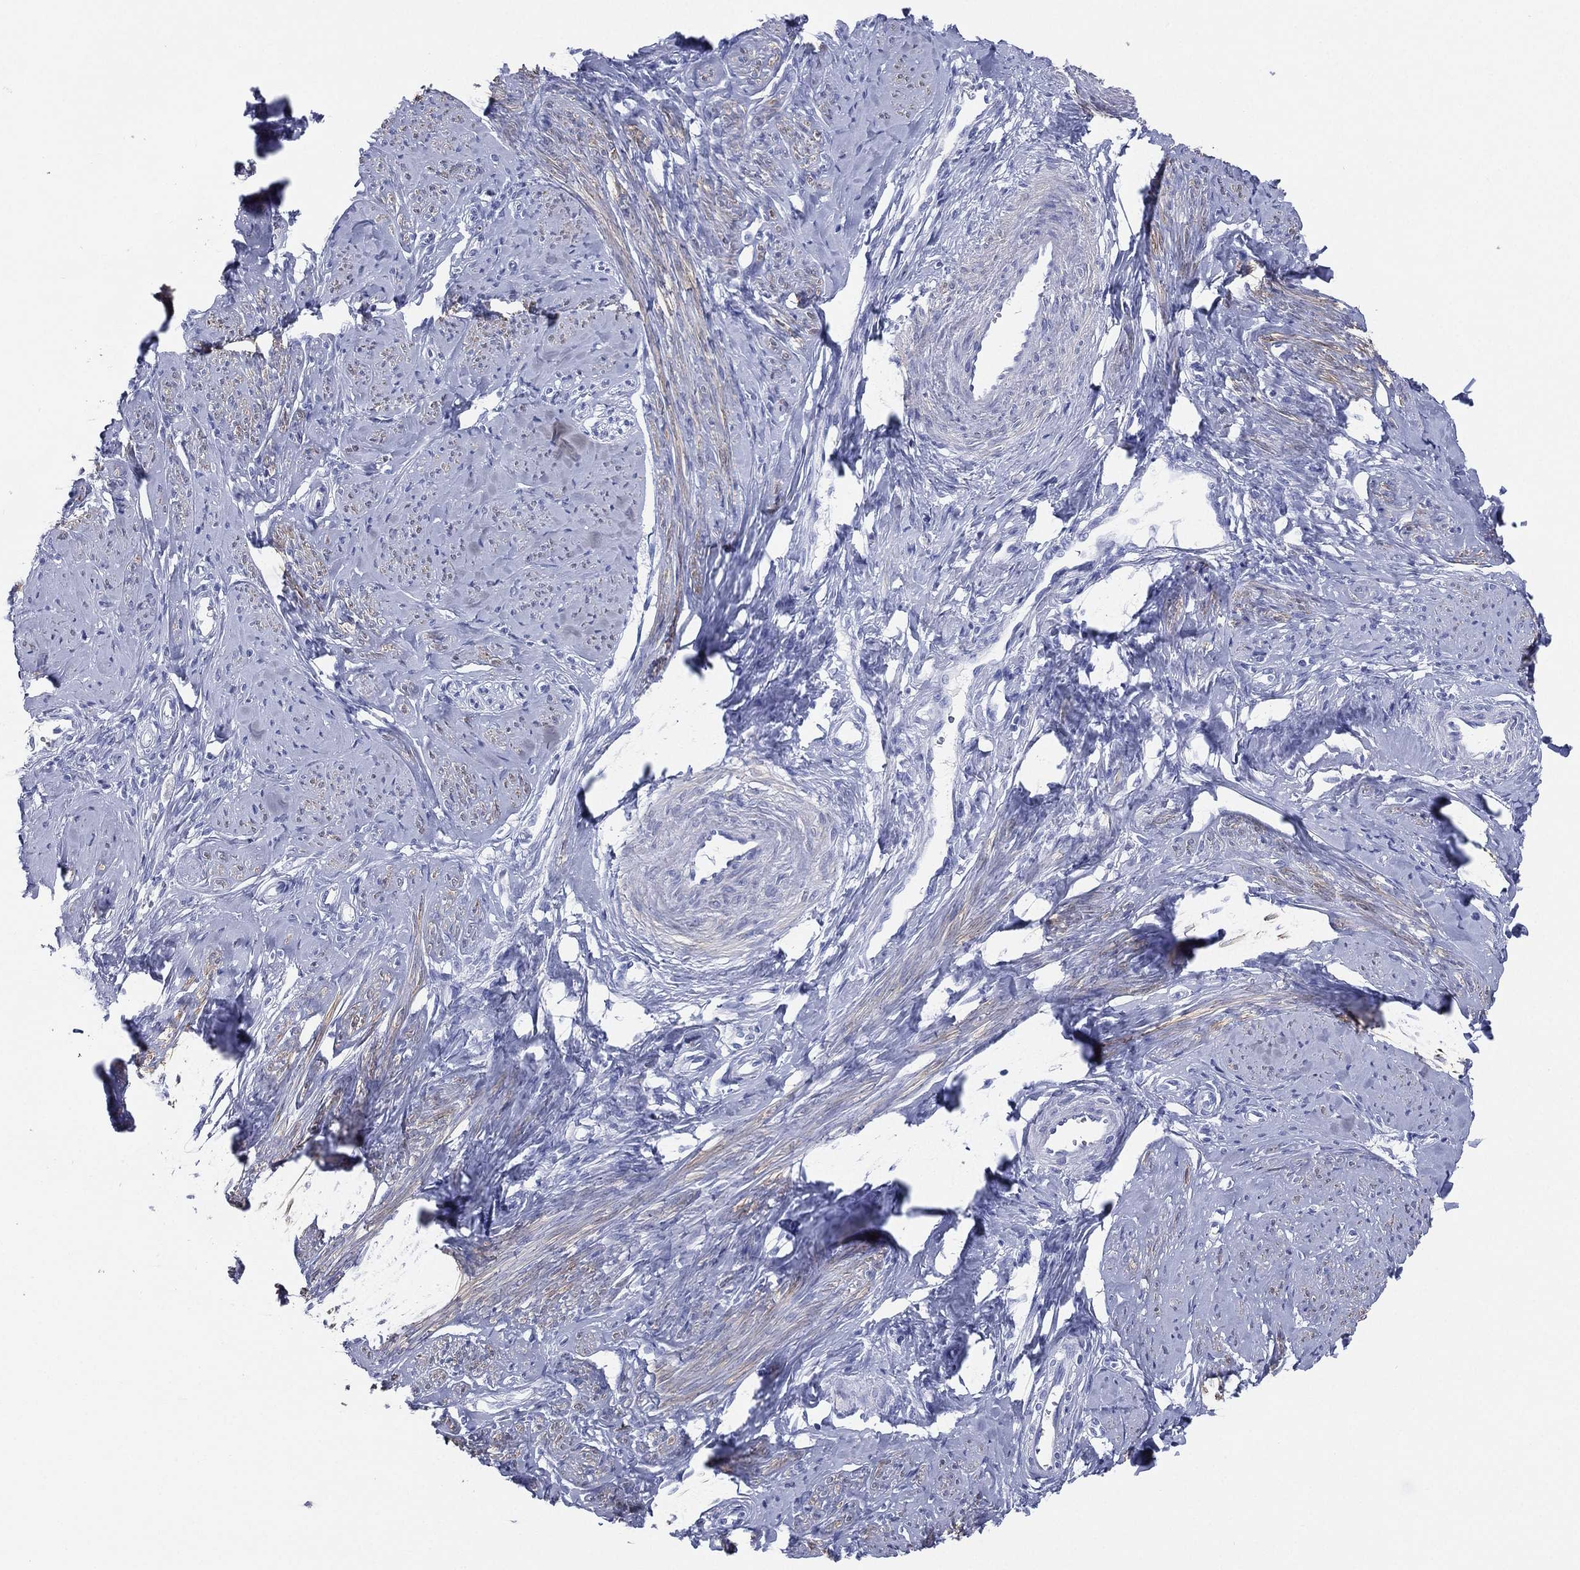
{"staining": {"intensity": "negative", "quantity": "none", "location": "none"}, "tissue": "smooth muscle", "cell_type": "Smooth muscle cells", "image_type": "normal", "snomed": [{"axis": "morphology", "description": "Normal tissue, NOS"}, {"axis": "topography", "description": "Smooth muscle"}], "caption": "Immunohistochemical staining of benign human smooth muscle reveals no significant expression in smooth muscle cells. (IHC, brightfield microscopy, high magnification).", "gene": "CD79A", "patient": {"sex": "female", "age": 48}}